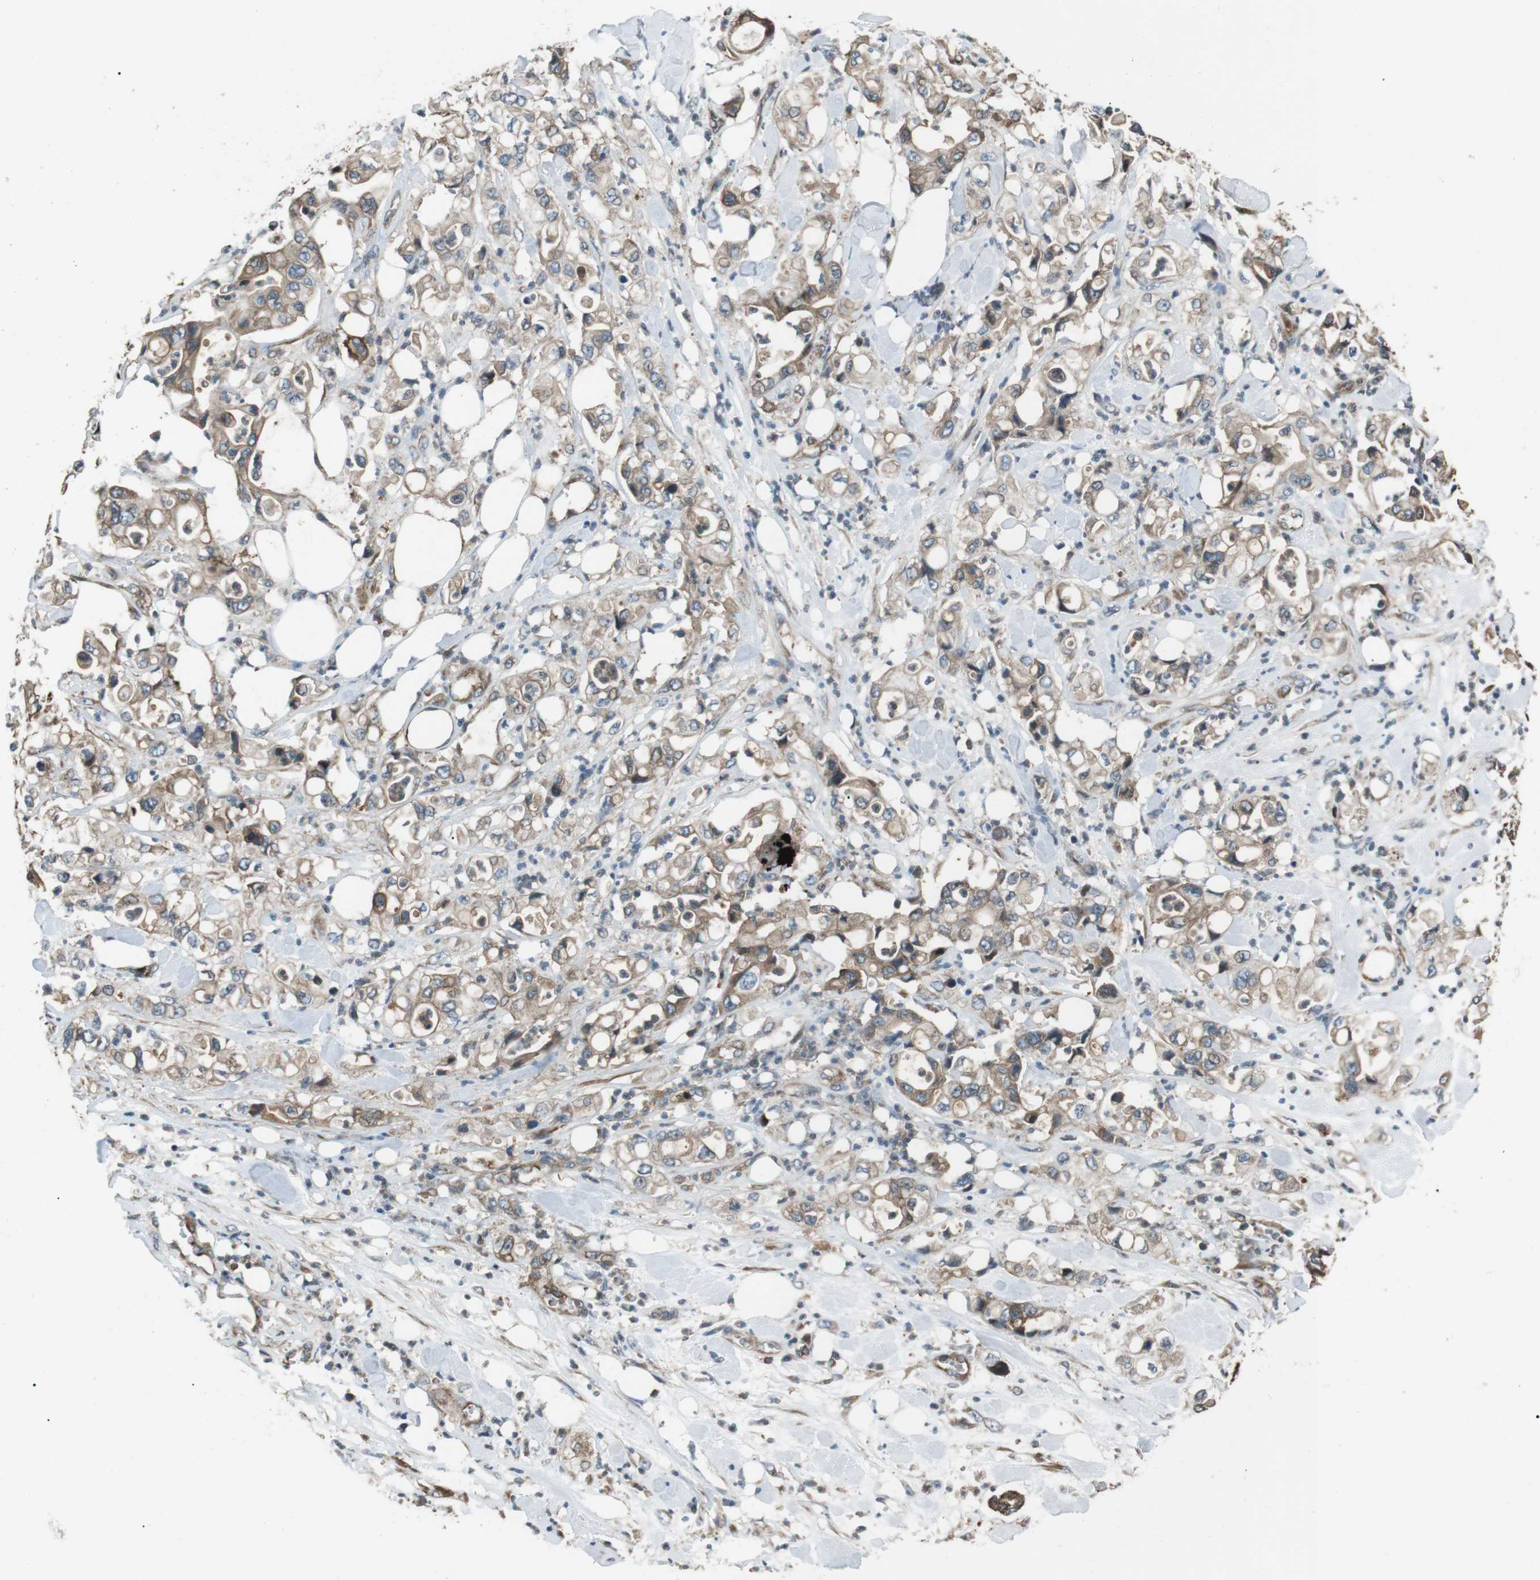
{"staining": {"intensity": "weak", "quantity": ">75%", "location": "cytoplasmic/membranous"}, "tissue": "pancreatic cancer", "cell_type": "Tumor cells", "image_type": "cancer", "snomed": [{"axis": "morphology", "description": "Adenocarcinoma, NOS"}, {"axis": "topography", "description": "Pancreas"}], "caption": "Immunohistochemistry (DAB) staining of human pancreatic cancer (adenocarcinoma) exhibits weak cytoplasmic/membranous protein expression in approximately >75% of tumor cells. (Brightfield microscopy of DAB IHC at high magnification).", "gene": "GPR161", "patient": {"sex": "male", "age": 70}}